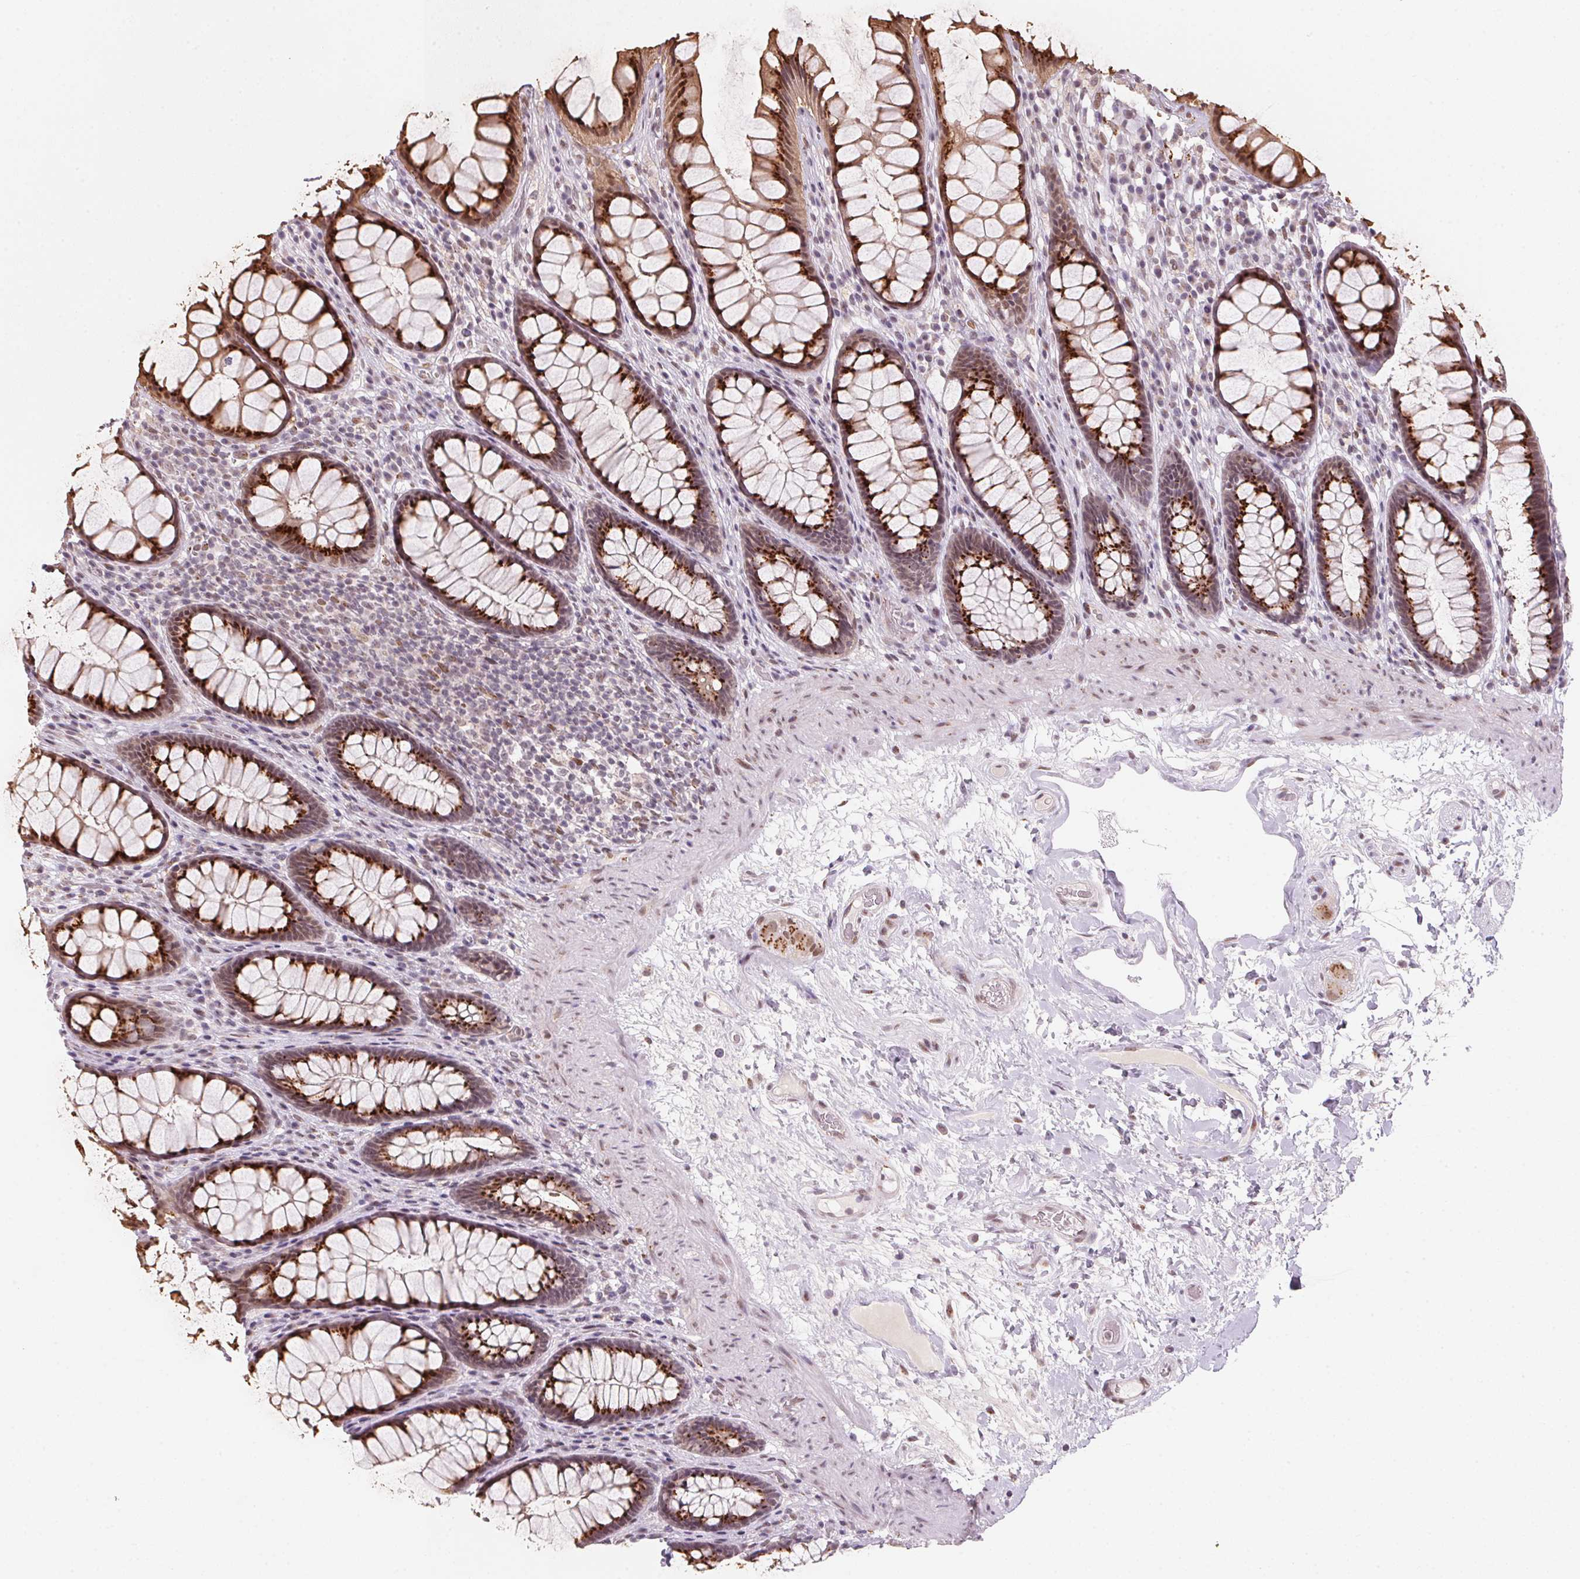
{"staining": {"intensity": "strong", "quantity": ">75%", "location": "cytoplasmic/membranous"}, "tissue": "rectum", "cell_type": "Glandular cells", "image_type": "normal", "snomed": [{"axis": "morphology", "description": "Normal tissue, NOS"}, {"axis": "topography", "description": "Rectum"}], "caption": "Rectum stained with DAB (3,3'-diaminobenzidine) immunohistochemistry (IHC) reveals high levels of strong cytoplasmic/membranous expression in approximately >75% of glandular cells. The staining was performed using DAB to visualize the protein expression in brown, while the nuclei were stained in blue with hematoxylin (Magnification: 20x).", "gene": "RAB22A", "patient": {"sex": "male", "age": 72}}